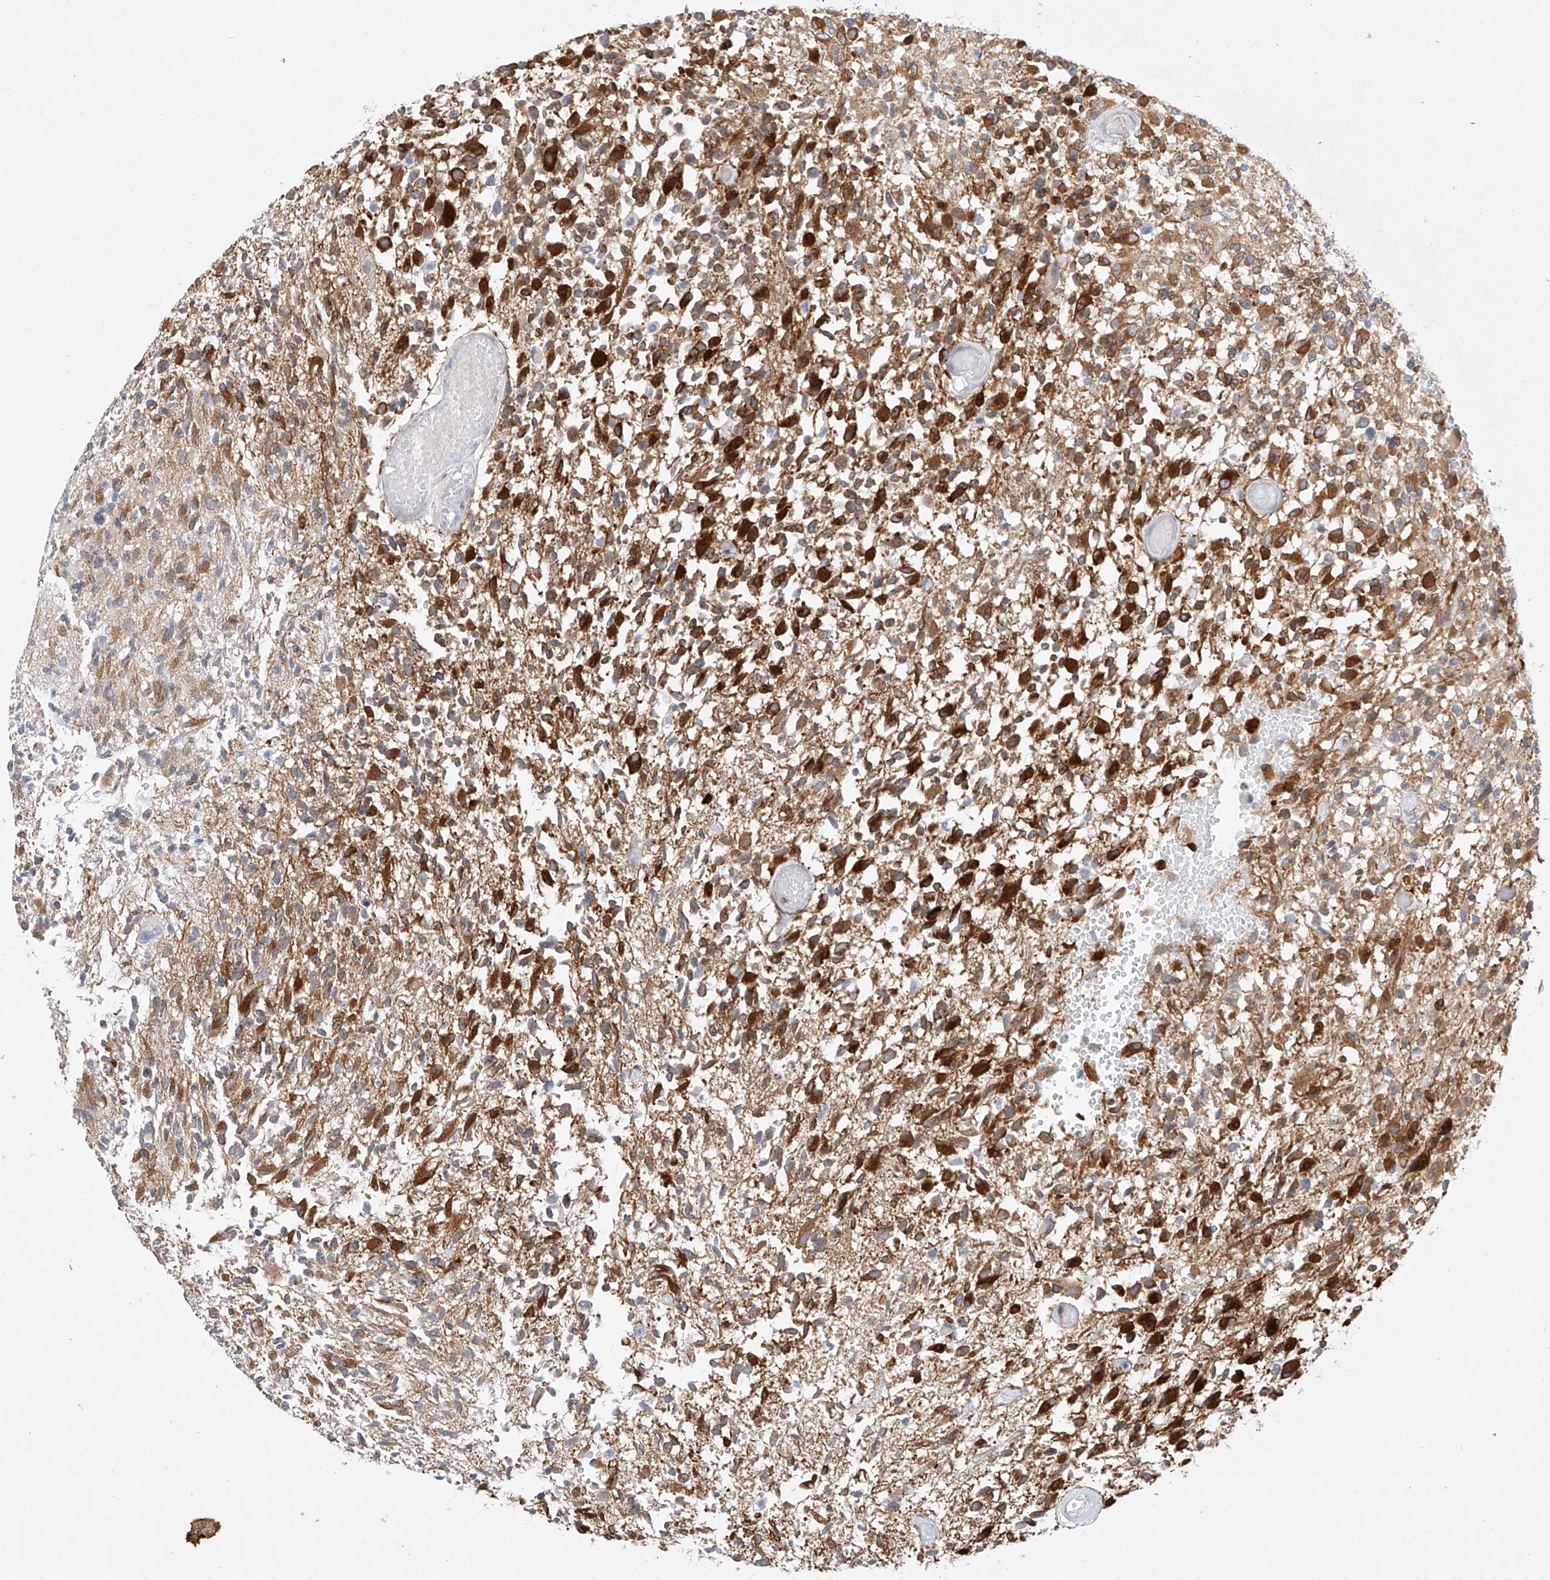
{"staining": {"intensity": "strong", "quantity": ">75%", "location": "cytoplasmic/membranous"}, "tissue": "glioma", "cell_type": "Tumor cells", "image_type": "cancer", "snomed": [{"axis": "morphology", "description": "Glioma, malignant, High grade"}, {"axis": "morphology", "description": "Glioblastoma, NOS"}, {"axis": "topography", "description": "Brain"}], "caption": "Brown immunohistochemical staining in human high-grade glioma (malignant) displays strong cytoplasmic/membranous expression in approximately >75% of tumor cells.", "gene": "REEP2", "patient": {"sex": "male", "age": 60}}